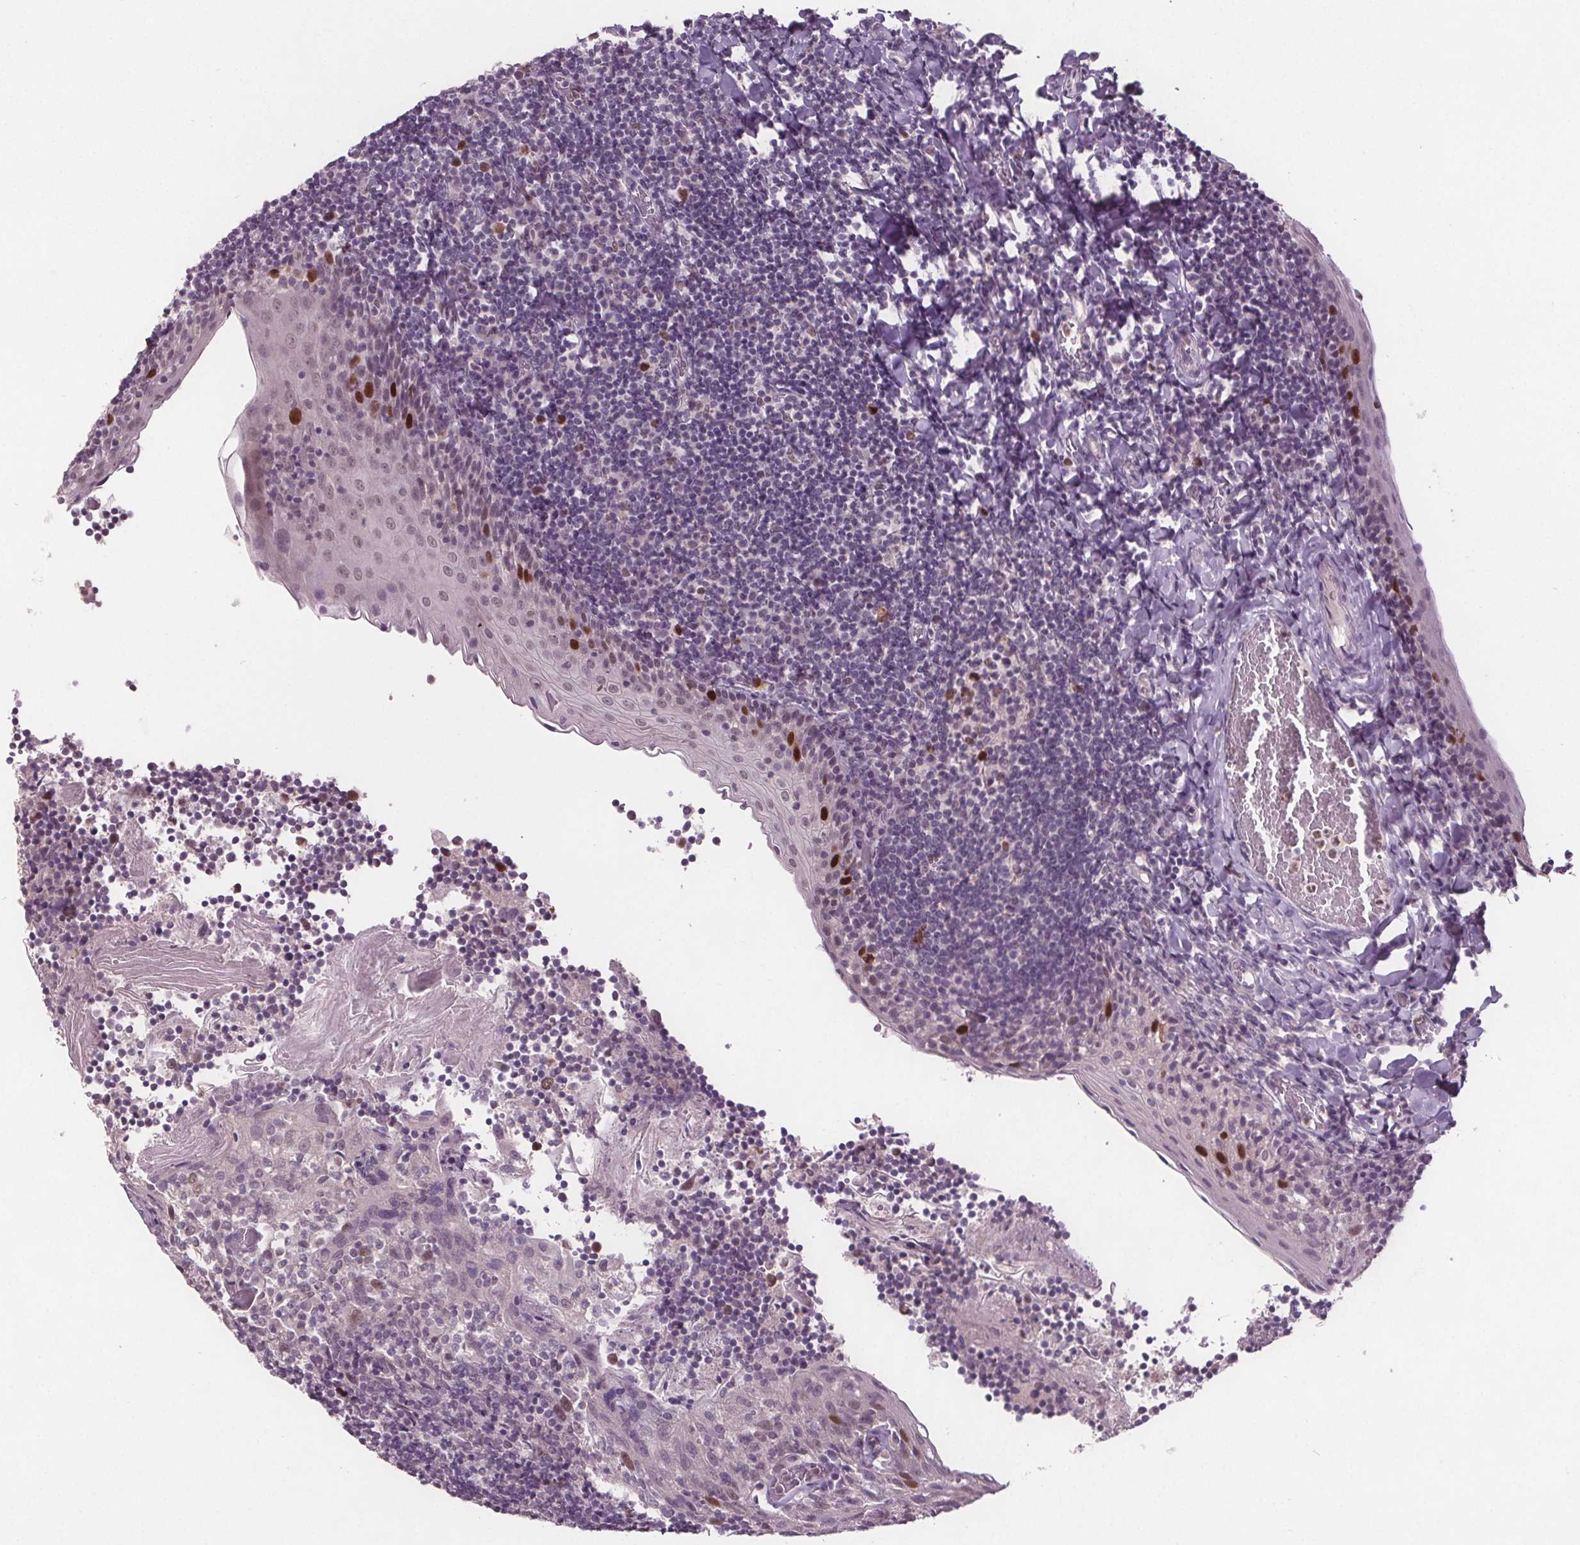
{"staining": {"intensity": "moderate", "quantity": "<25%", "location": "nuclear"}, "tissue": "tonsil", "cell_type": "Germinal center cells", "image_type": "normal", "snomed": [{"axis": "morphology", "description": "Normal tissue, NOS"}, {"axis": "topography", "description": "Tonsil"}], "caption": "Immunohistochemical staining of normal tonsil shows <25% levels of moderate nuclear protein positivity in approximately <25% of germinal center cells. The protein of interest is shown in brown color, while the nuclei are stained blue.", "gene": "CENPF", "patient": {"sex": "female", "age": 10}}